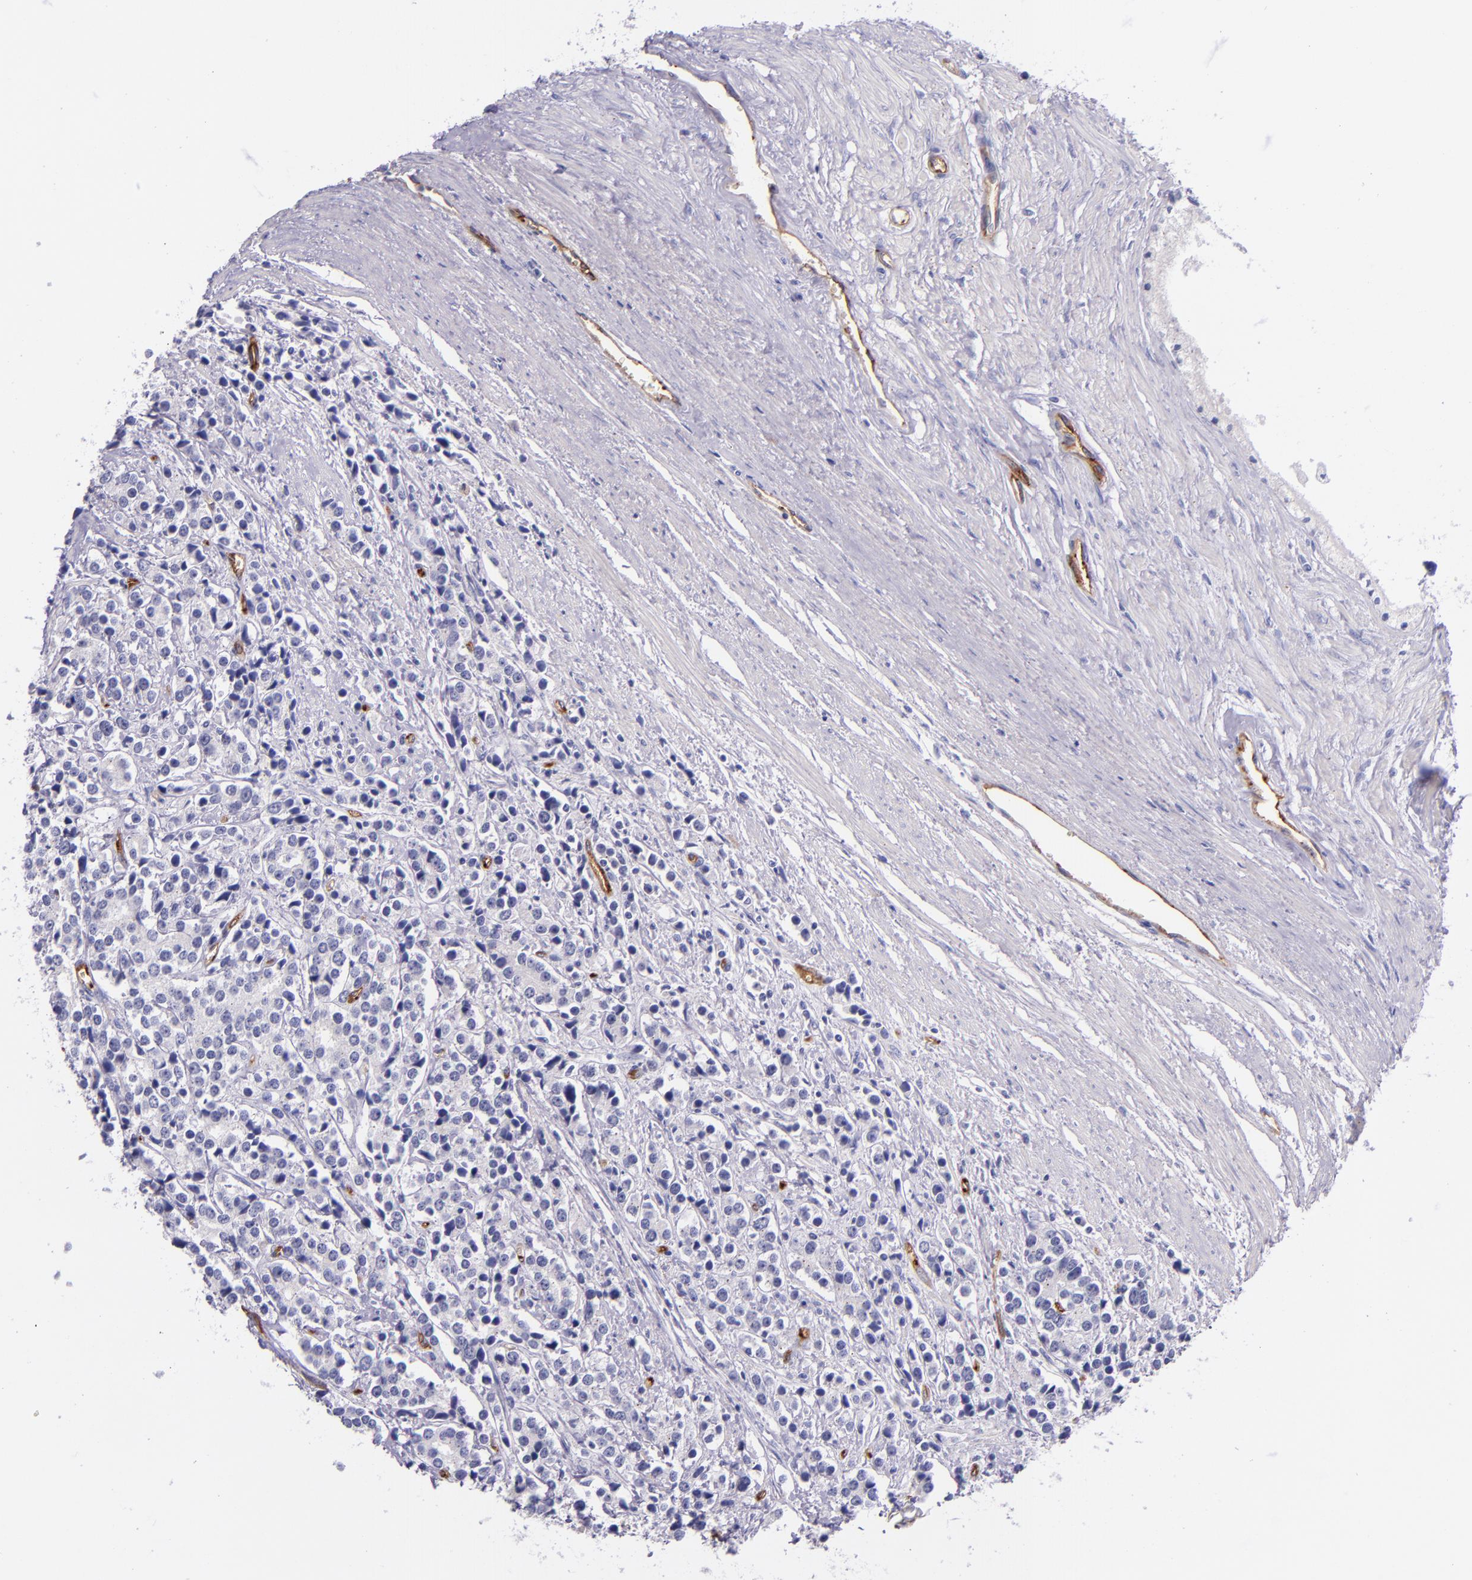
{"staining": {"intensity": "negative", "quantity": "none", "location": "none"}, "tissue": "prostate cancer", "cell_type": "Tumor cells", "image_type": "cancer", "snomed": [{"axis": "morphology", "description": "Adenocarcinoma, High grade"}, {"axis": "topography", "description": "Prostate"}], "caption": "High power microscopy micrograph of an immunohistochemistry (IHC) photomicrograph of high-grade adenocarcinoma (prostate), revealing no significant staining in tumor cells.", "gene": "NOS3", "patient": {"sex": "male", "age": 71}}